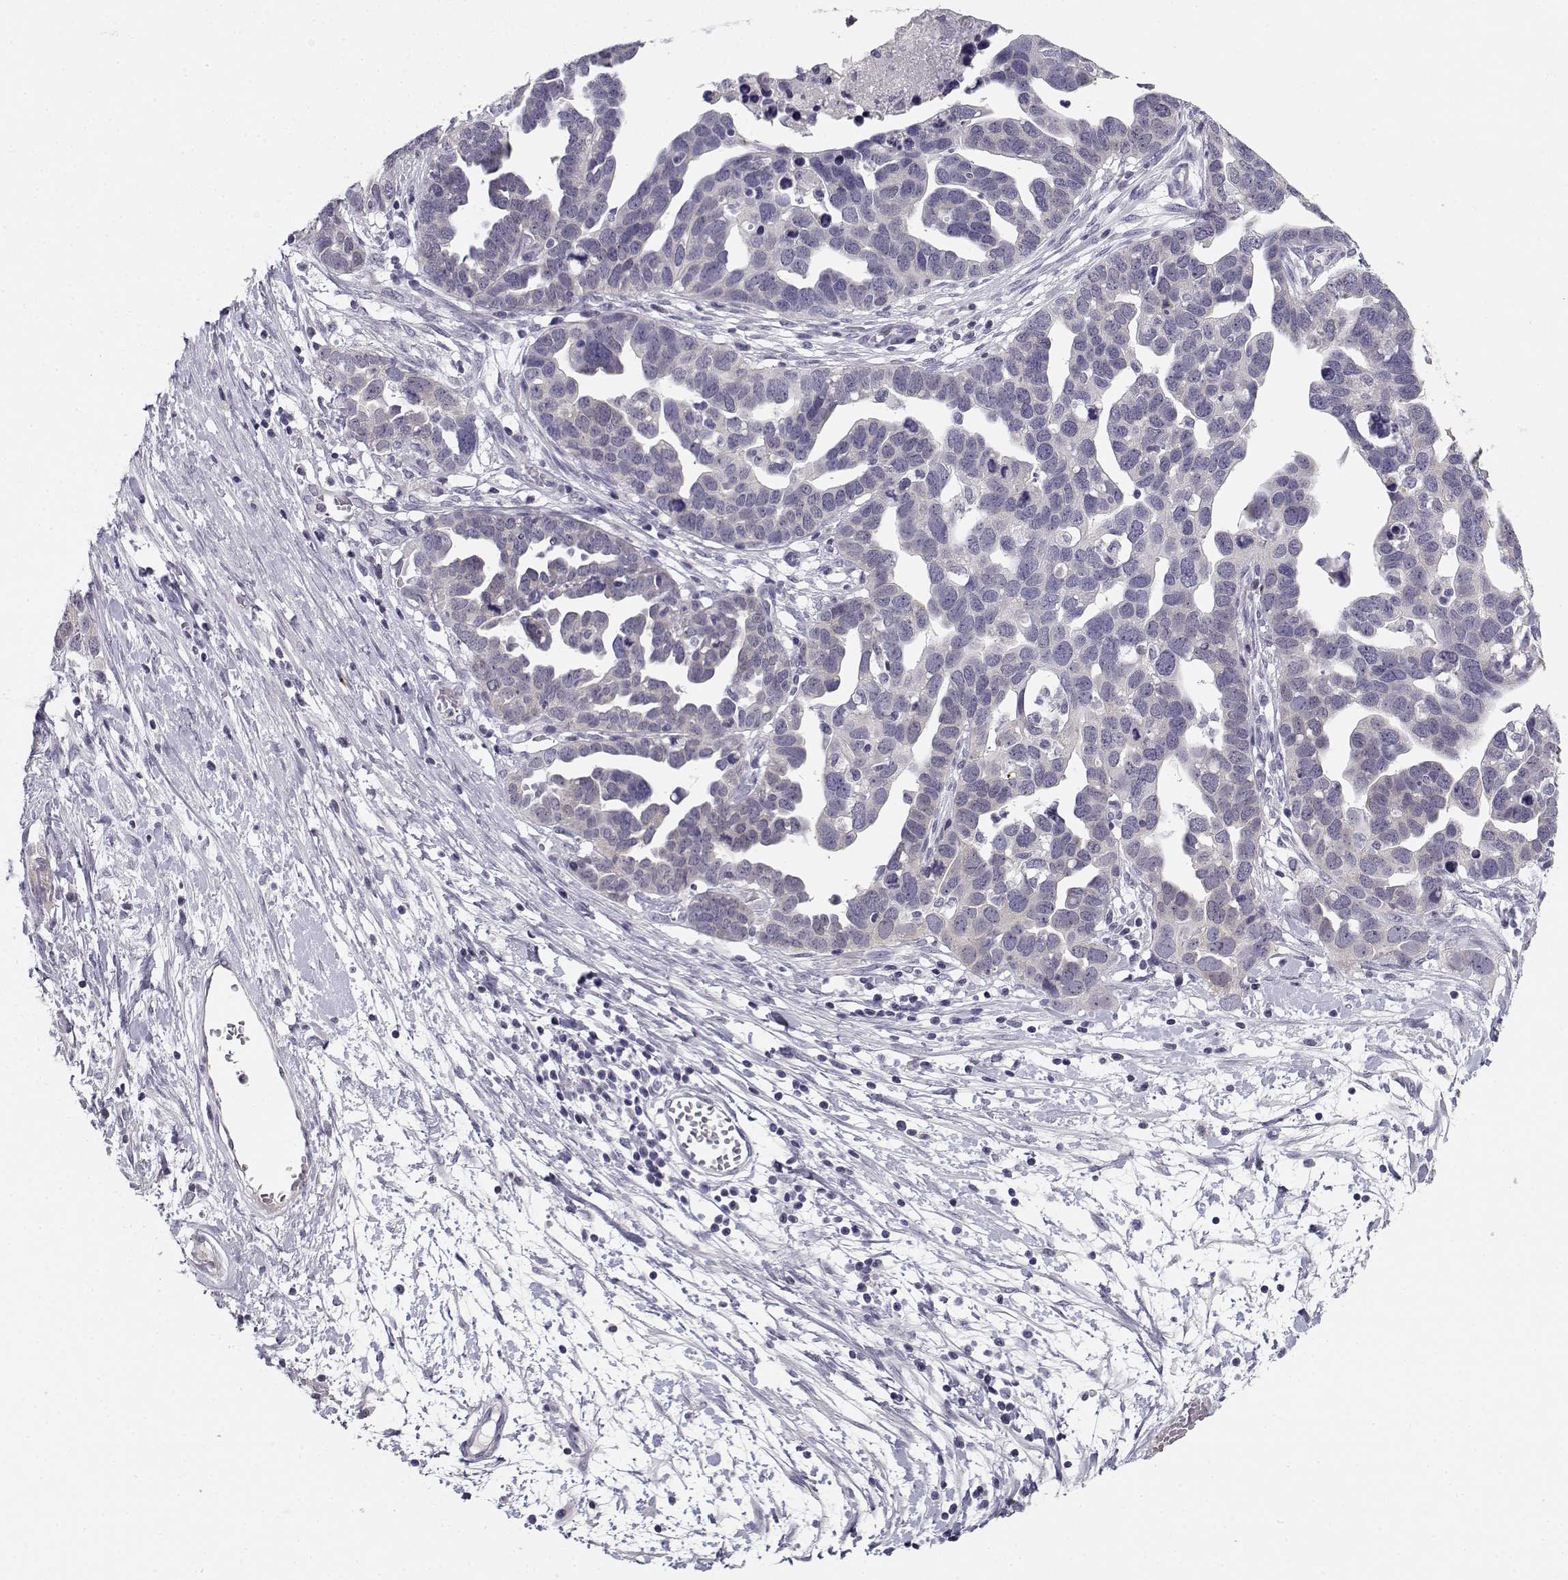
{"staining": {"intensity": "negative", "quantity": "none", "location": "none"}, "tissue": "ovarian cancer", "cell_type": "Tumor cells", "image_type": "cancer", "snomed": [{"axis": "morphology", "description": "Cystadenocarcinoma, serous, NOS"}, {"axis": "topography", "description": "Ovary"}], "caption": "Immunohistochemical staining of ovarian cancer exhibits no significant positivity in tumor cells.", "gene": "DDX25", "patient": {"sex": "female", "age": 54}}